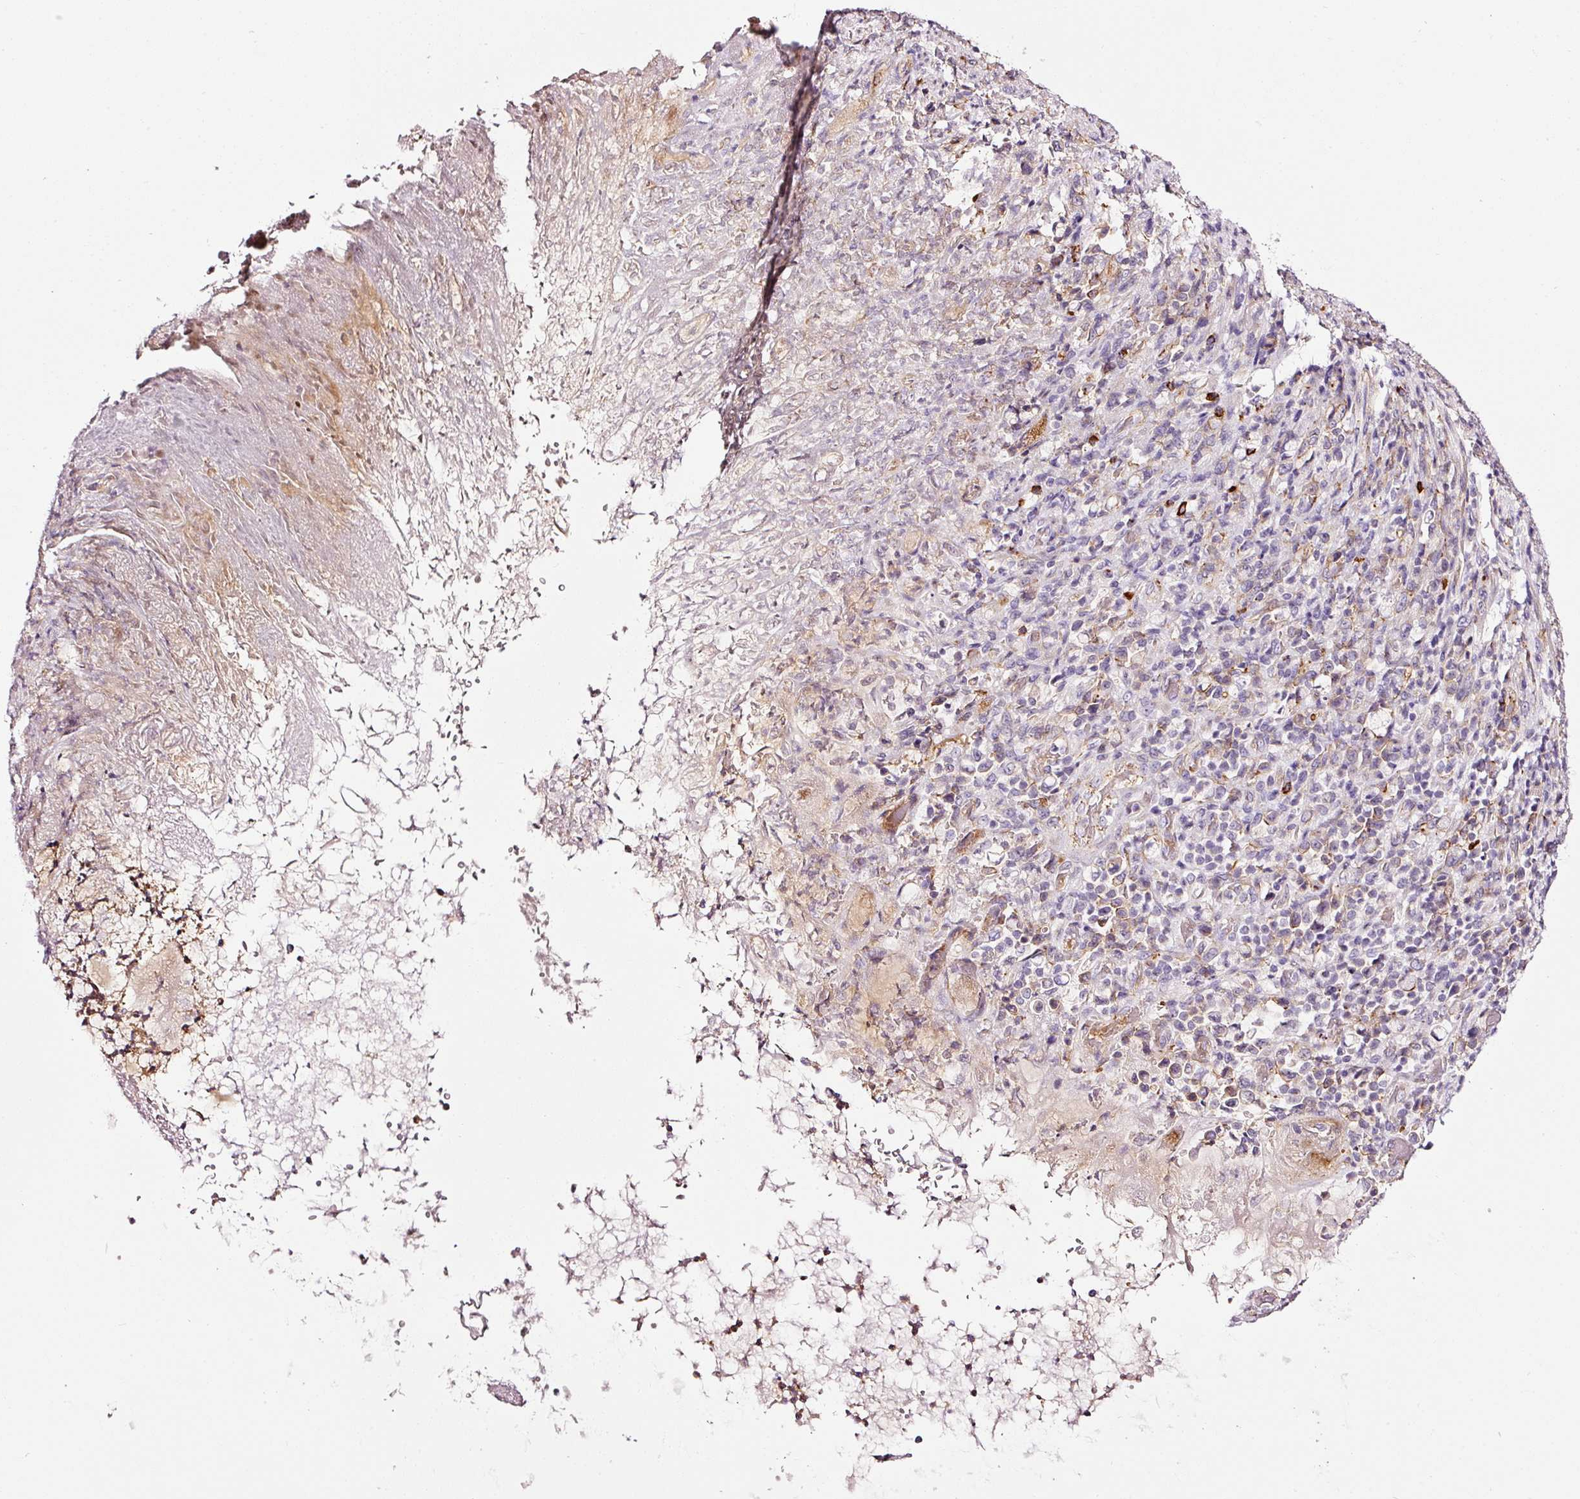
{"staining": {"intensity": "negative", "quantity": "none", "location": "none"}, "tissue": "stomach cancer", "cell_type": "Tumor cells", "image_type": "cancer", "snomed": [{"axis": "morphology", "description": "Normal tissue, NOS"}, {"axis": "morphology", "description": "Adenocarcinoma, NOS"}, {"axis": "topography", "description": "Stomach"}], "caption": "Immunohistochemical staining of human adenocarcinoma (stomach) displays no significant positivity in tumor cells. The staining was performed using DAB (3,3'-diaminobenzidine) to visualize the protein expression in brown, while the nuclei were stained in blue with hematoxylin (Magnification: 20x).", "gene": "ABCB4", "patient": {"sex": "female", "age": 79}}